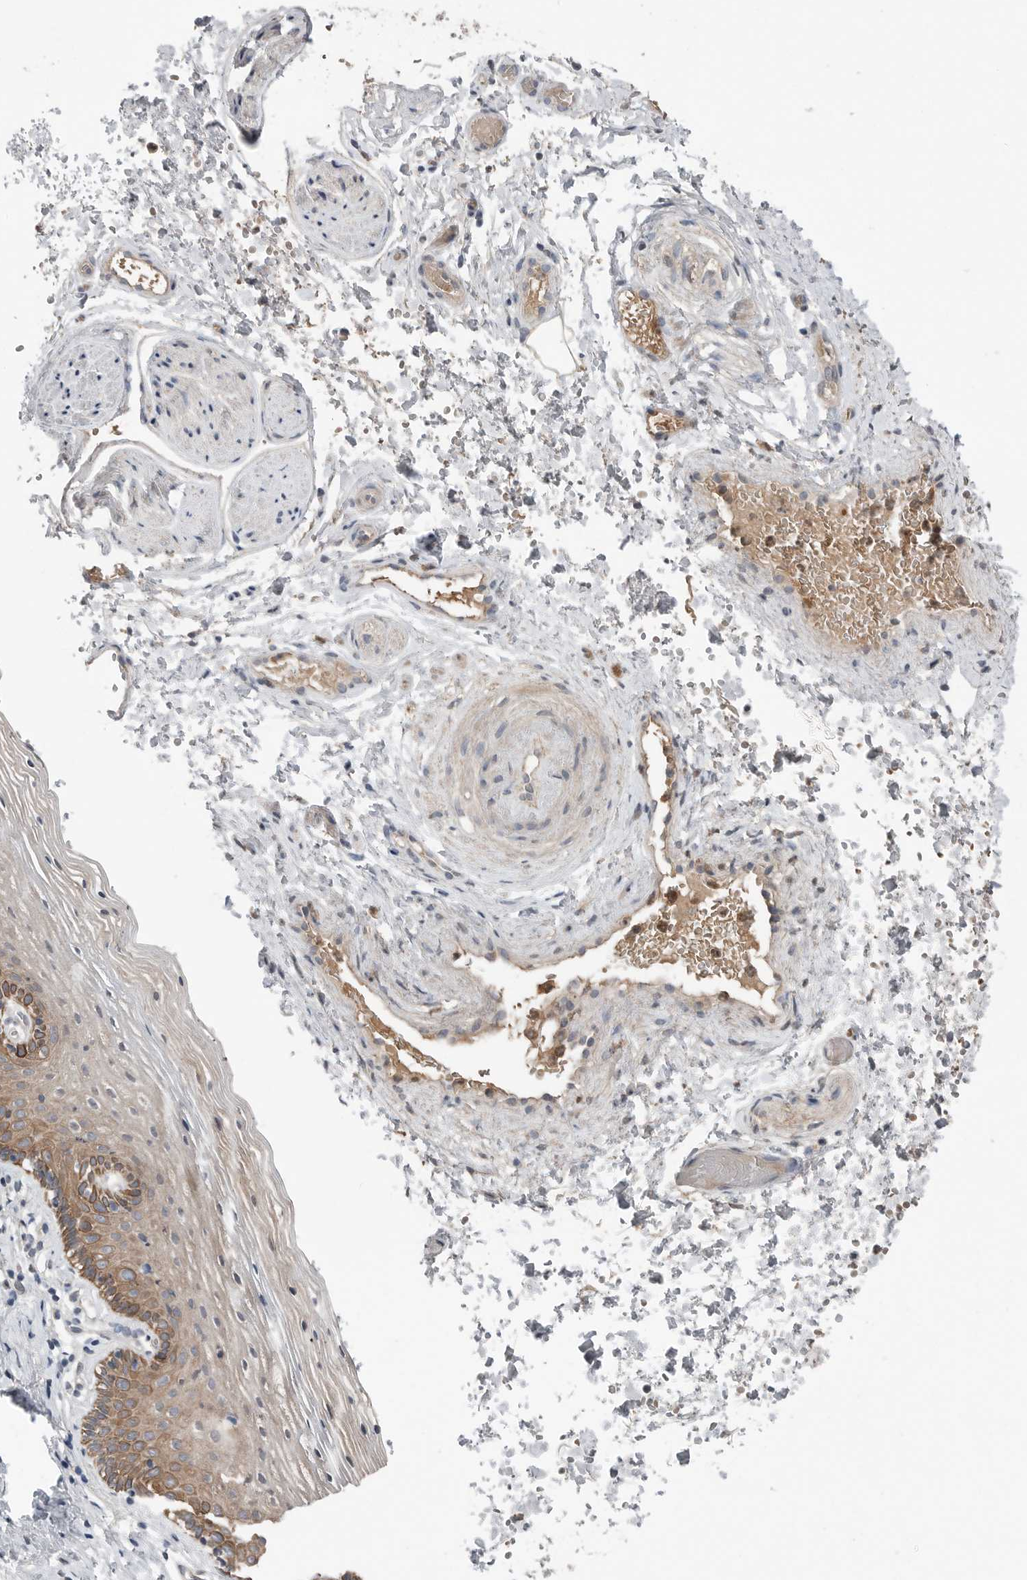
{"staining": {"intensity": "moderate", "quantity": "25%-75%", "location": "cytoplasmic/membranous"}, "tissue": "vagina", "cell_type": "Squamous epithelial cells", "image_type": "normal", "snomed": [{"axis": "morphology", "description": "Normal tissue, NOS"}, {"axis": "topography", "description": "Vagina"}], "caption": "Moderate cytoplasmic/membranous positivity for a protein is appreciated in approximately 25%-75% of squamous epithelial cells of normal vagina using IHC.", "gene": "SCP2", "patient": {"sex": "female", "age": 32}}